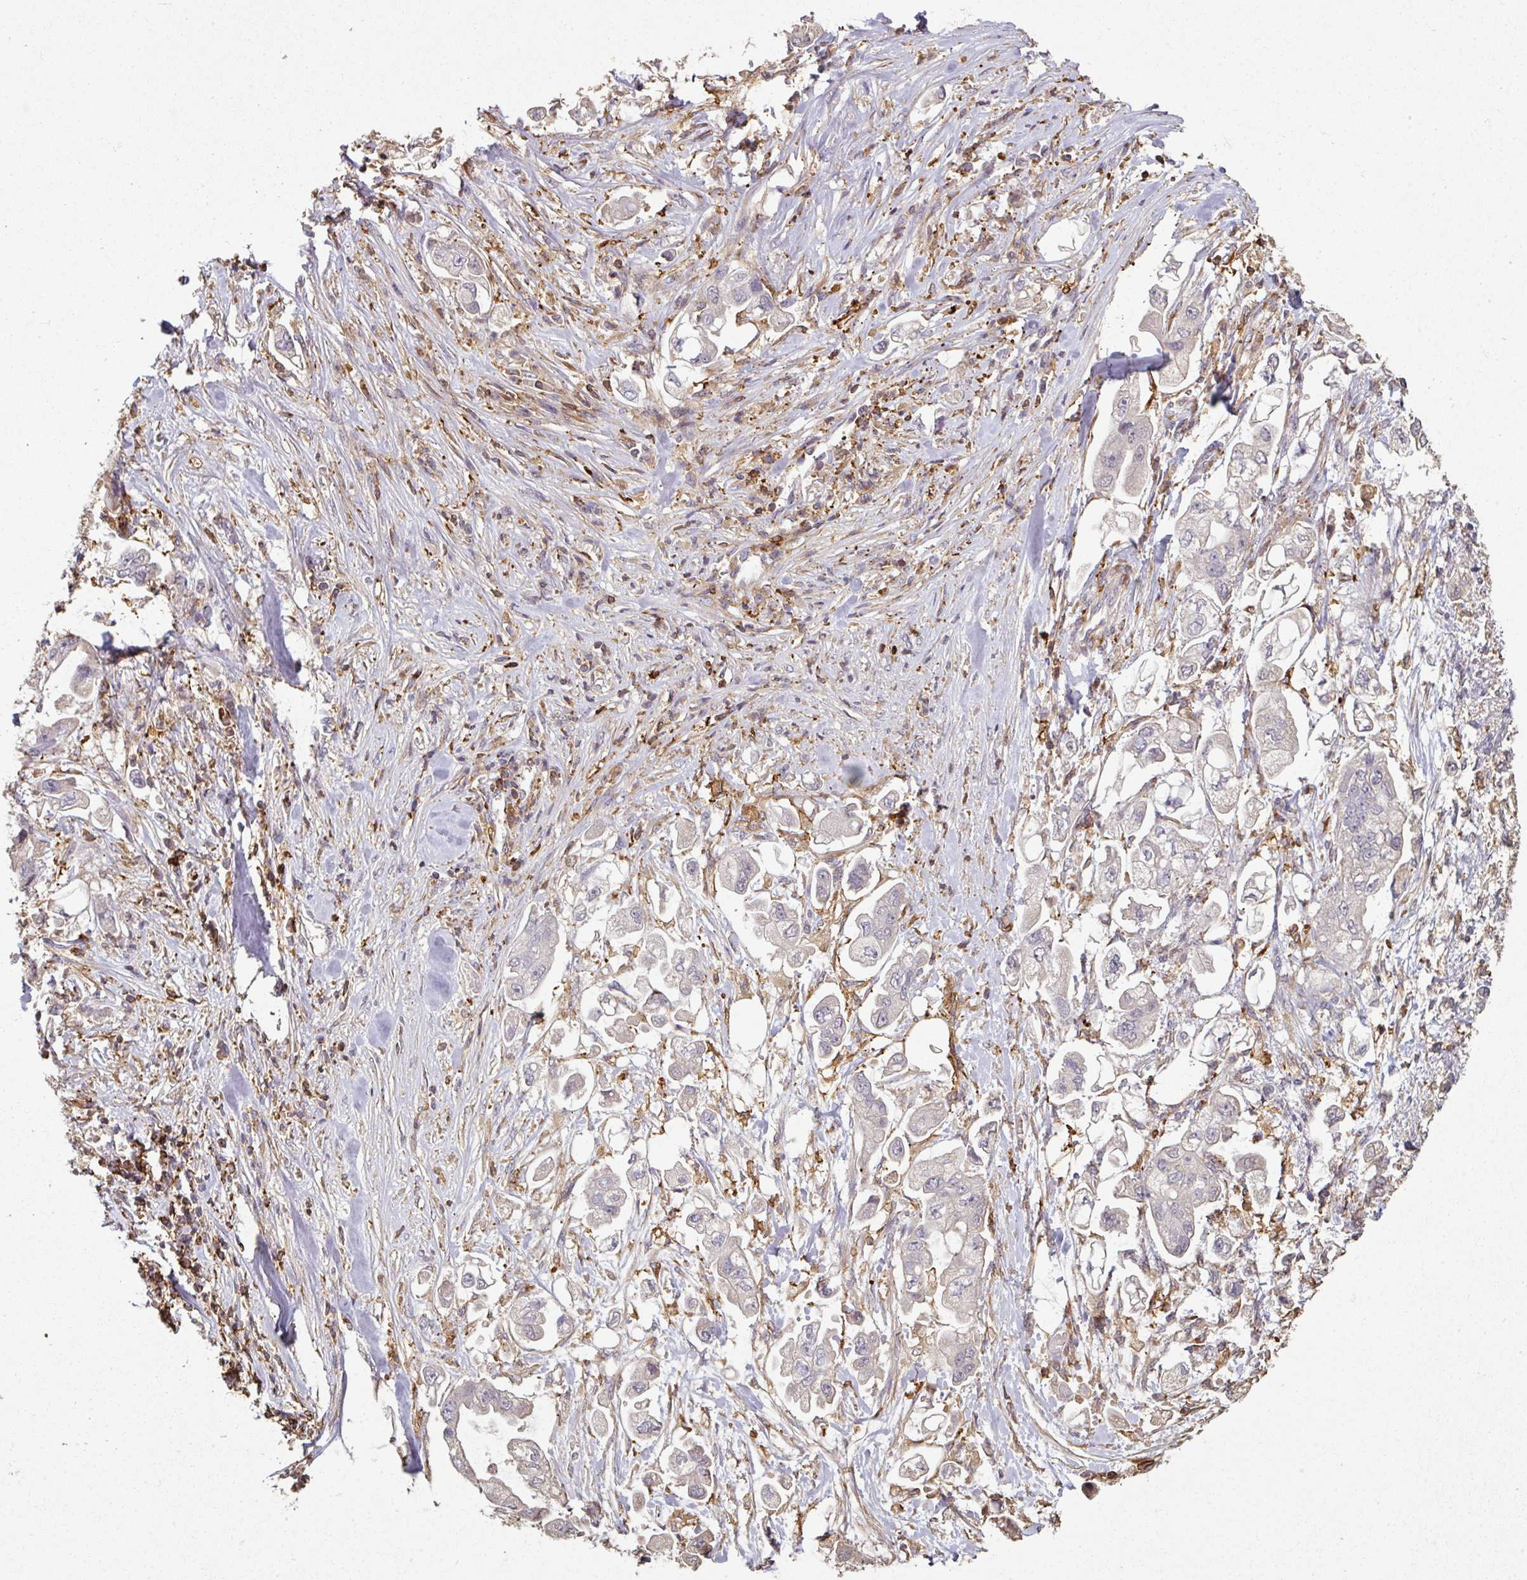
{"staining": {"intensity": "negative", "quantity": "none", "location": "none"}, "tissue": "stomach cancer", "cell_type": "Tumor cells", "image_type": "cancer", "snomed": [{"axis": "morphology", "description": "Adenocarcinoma, NOS"}, {"axis": "topography", "description": "Stomach"}], "caption": "There is no significant staining in tumor cells of stomach cancer.", "gene": "OLFML2B", "patient": {"sex": "male", "age": 62}}